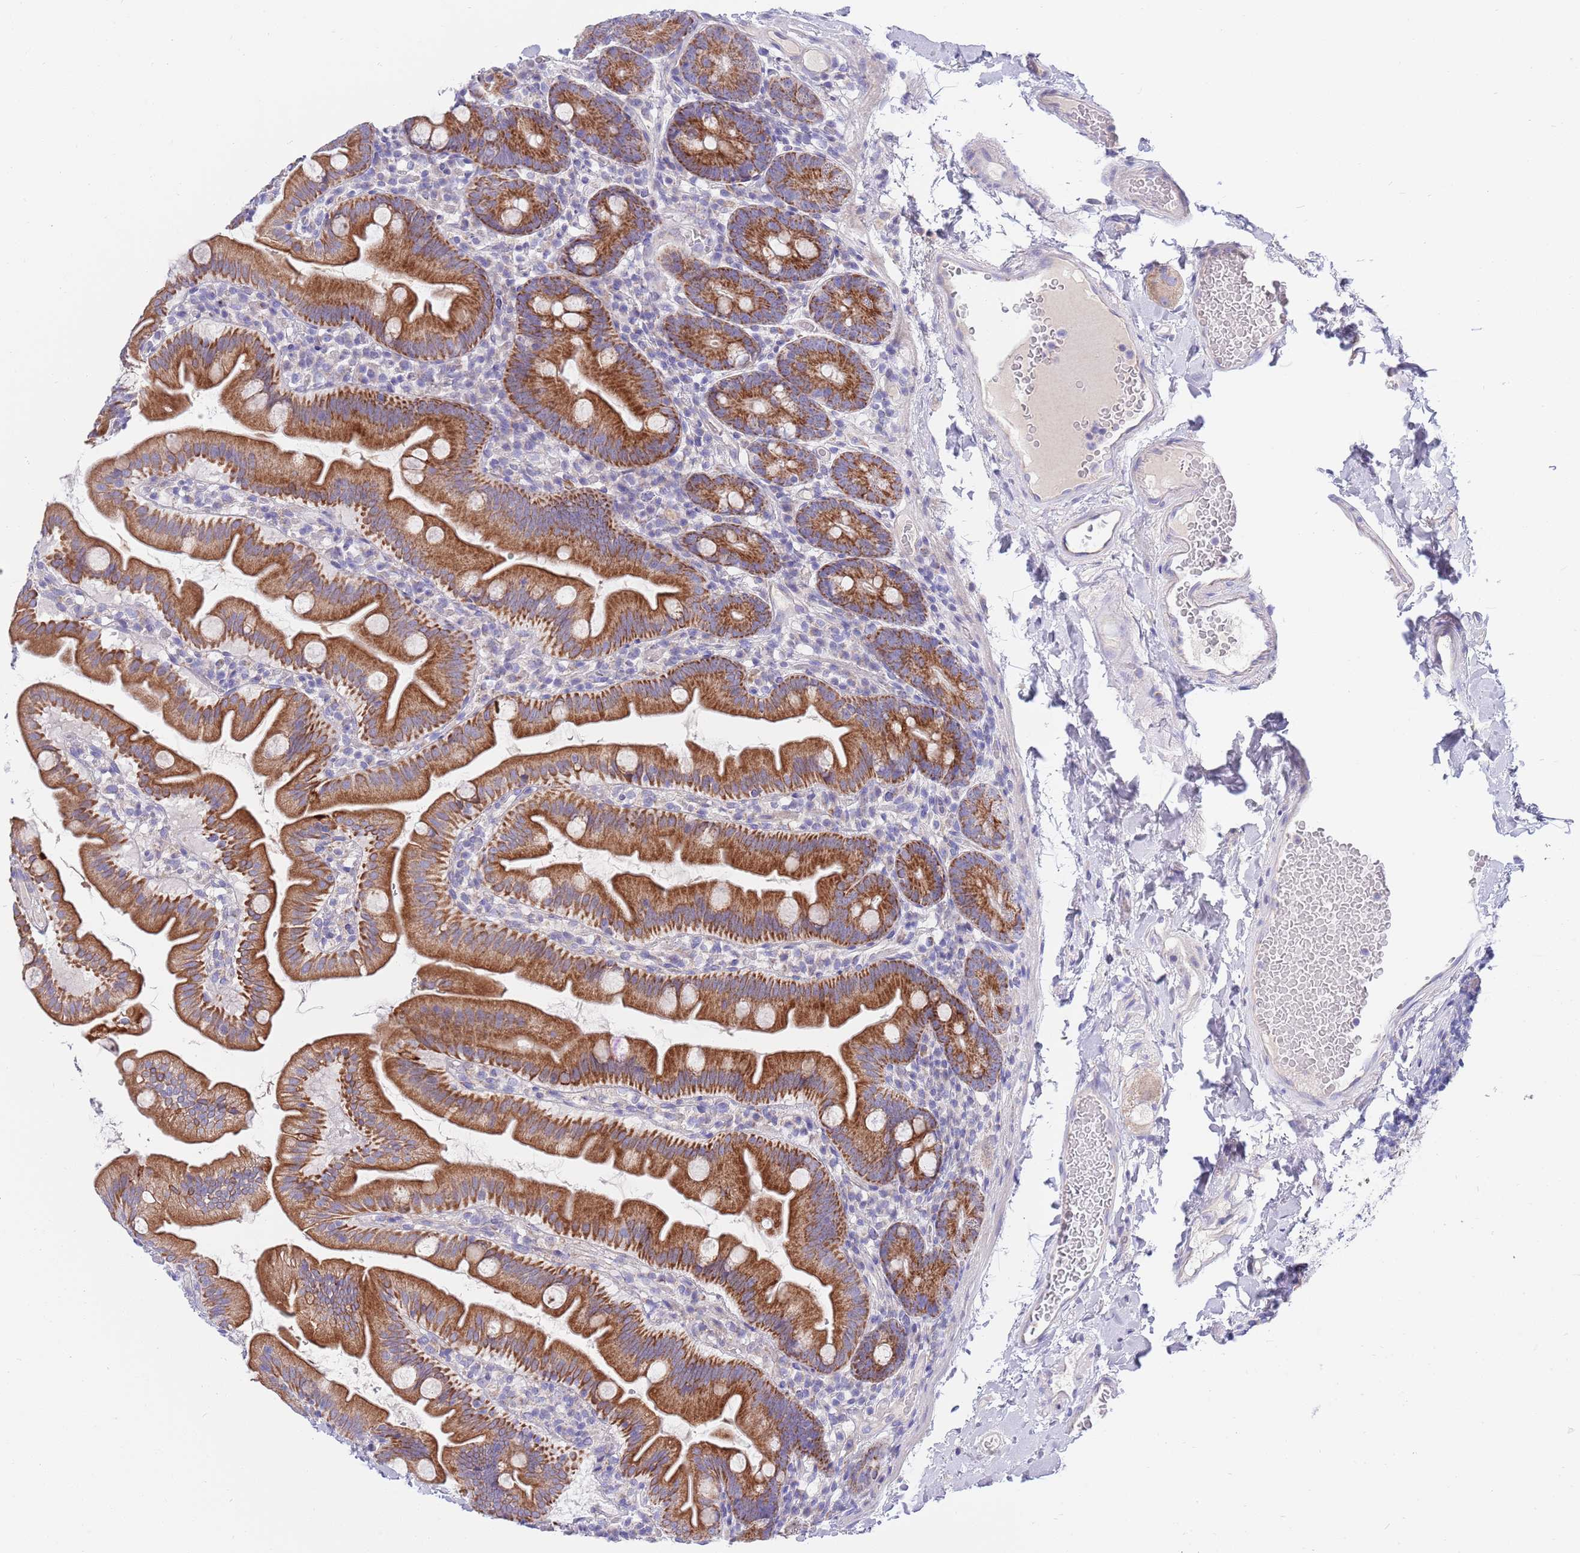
{"staining": {"intensity": "strong", "quantity": ">75%", "location": "cytoplasmic/membranous"}, "tissue": "small intestine", "cell_type": "Glandular cells", "image_type": "normal", "snomed": [{"axis": "morphology", "description": "Normal tissue, NOS"}, {"axis": "topography", "description": "Small intestine"}], "caption": "Glandular cells show high levels of strong cytoplasmic/membranous positivity in approximately >75% of cells in benign small intestine. (Stains: DAB in brown, nuclei in blue, Microscopy: brightfield microscopy at high magnification).", "gene": "EMC8", "patient": {"sex": "female", "age": 68}}